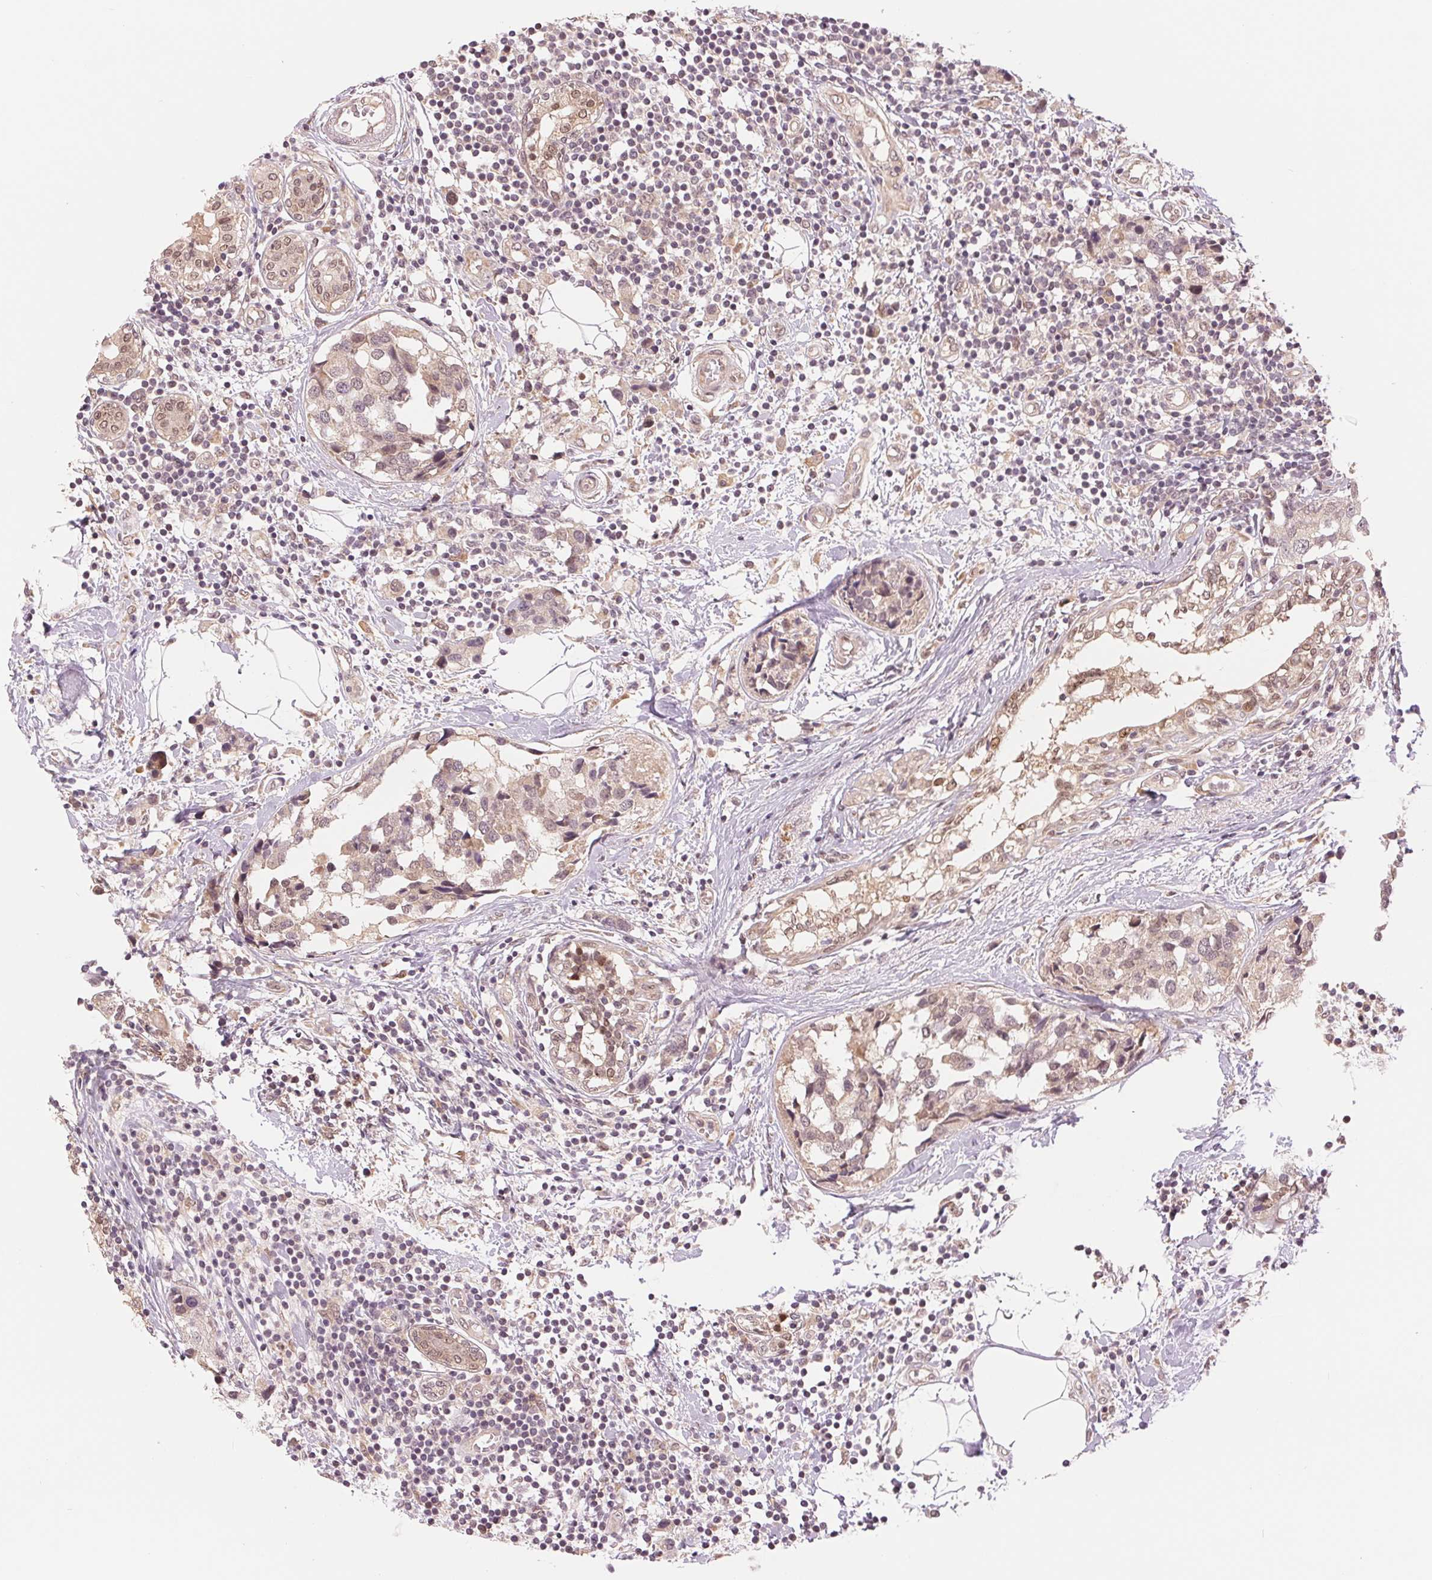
{"staining": {"intensity": "weak", "quantity": "25%-75%", "location": "cytoplasmic/membranous"}, "tissue": "breast cancer", "cell_type": "Tumor cells", "image_type": "cancer", "snomed": [{"axis": "morphology", "description": "Lobular carcinoma"}, {"axis": "topography", "description": "Breast"}], "caption": "DAB (3,3'-diaminobenzidine) immunohistochemical staining of lobular carcinoma (breast) displays weak cytoplasmic/membranous protein staining in approximately 25%-75% of tumor cells. (Brightfield microscopy of DAB IHC at high magnification).", "gene": "ERI3", "patient": {"sex": "female", "age": 59}}